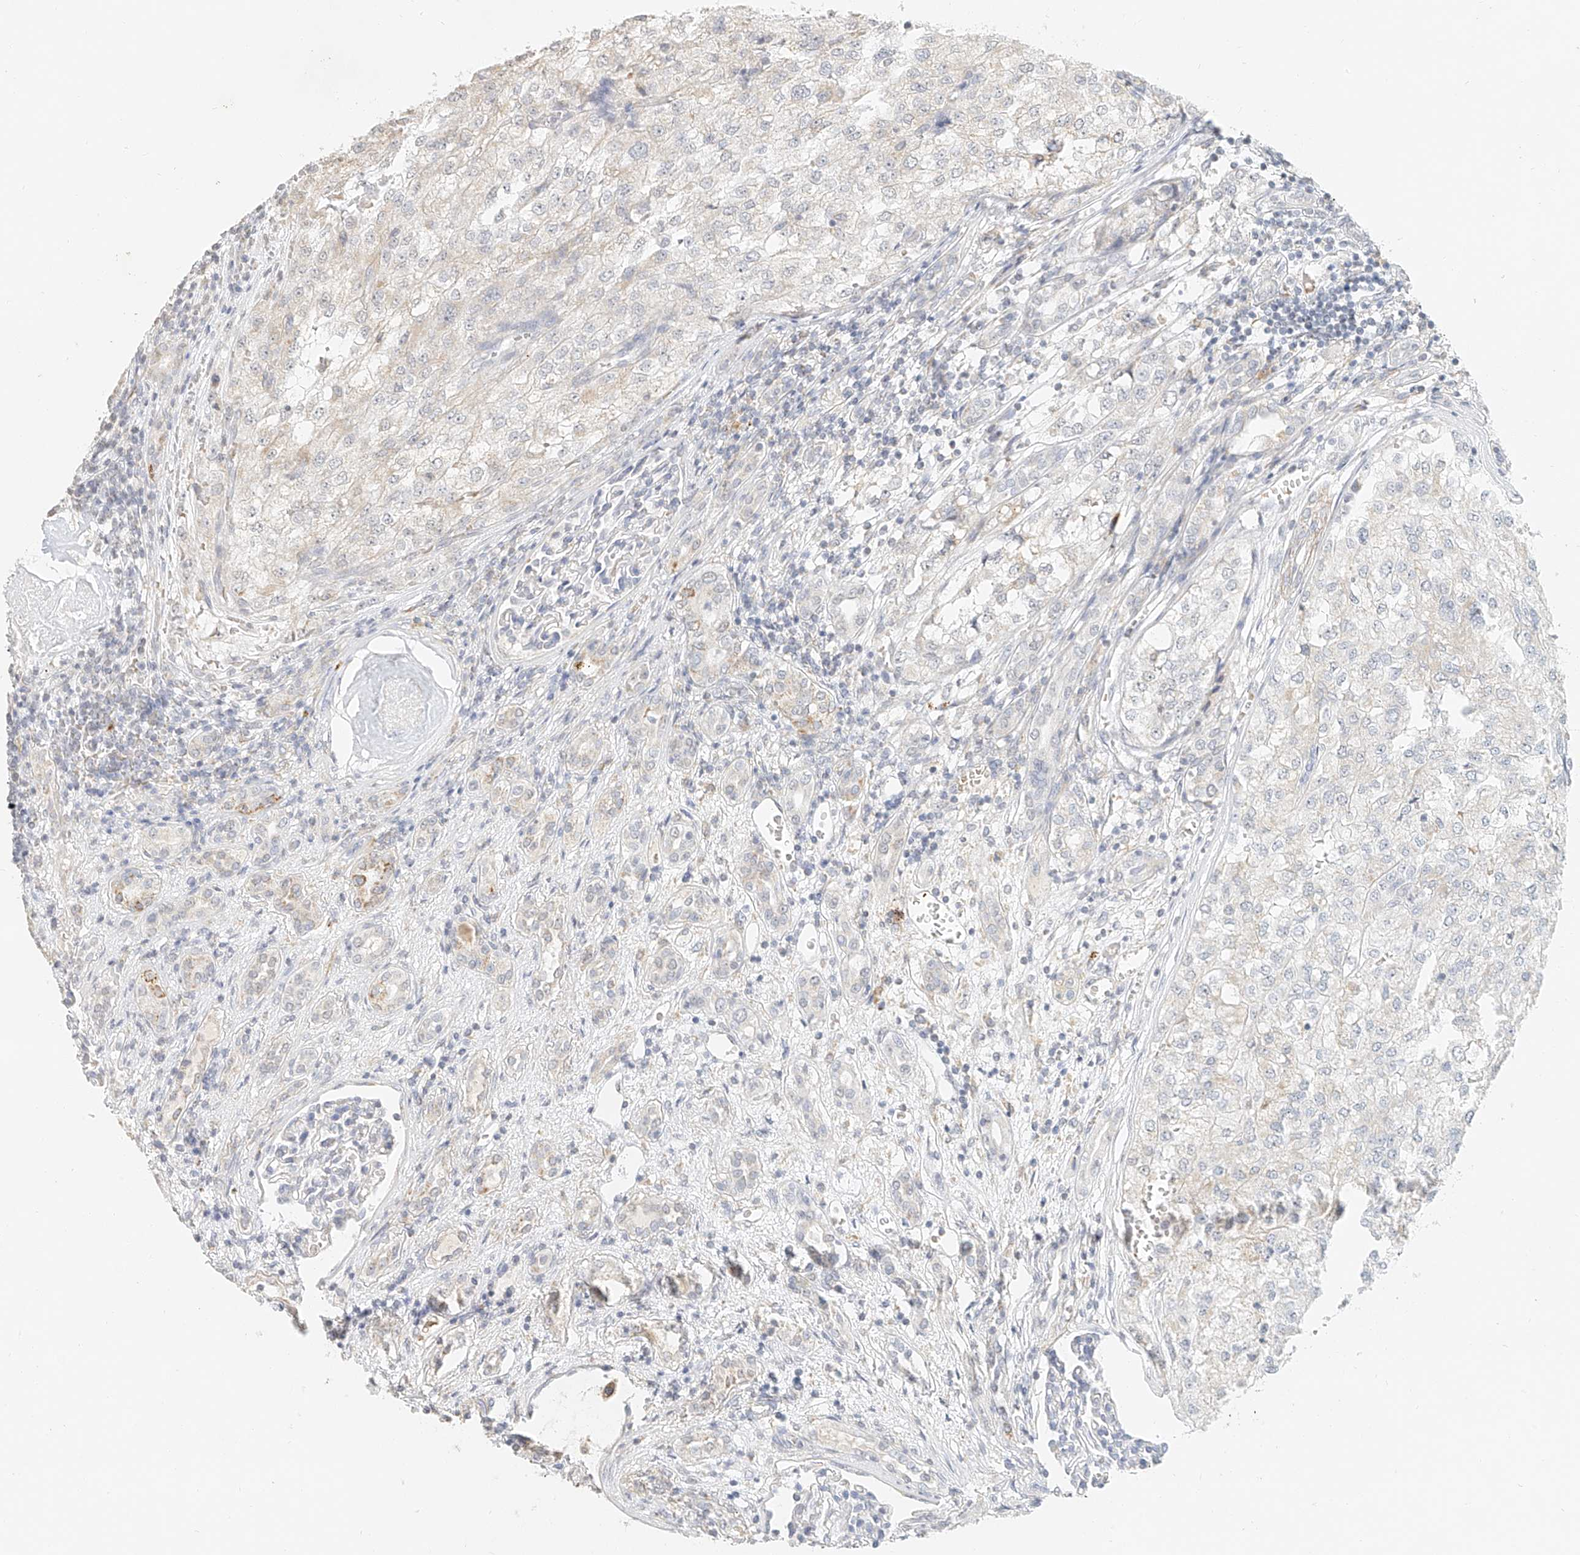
{"staining": {"intensity": "negative", "quantity": "none", "location": "none"}, "tissue": "renal cancer", "cell_type": "Tumor cells", "image_type": "cancer", "snomed": [{"axis": "morphology", "description": "Adenocarcinoma, NOS"}, {"axis": "topography", "description": "Kidney"}], "caption": "Tumor cells show no significant positivity in renal cancer (adenocarcinoma).", "gene": "CXorf58", "patient": {"sex": "female", "age": 54}}